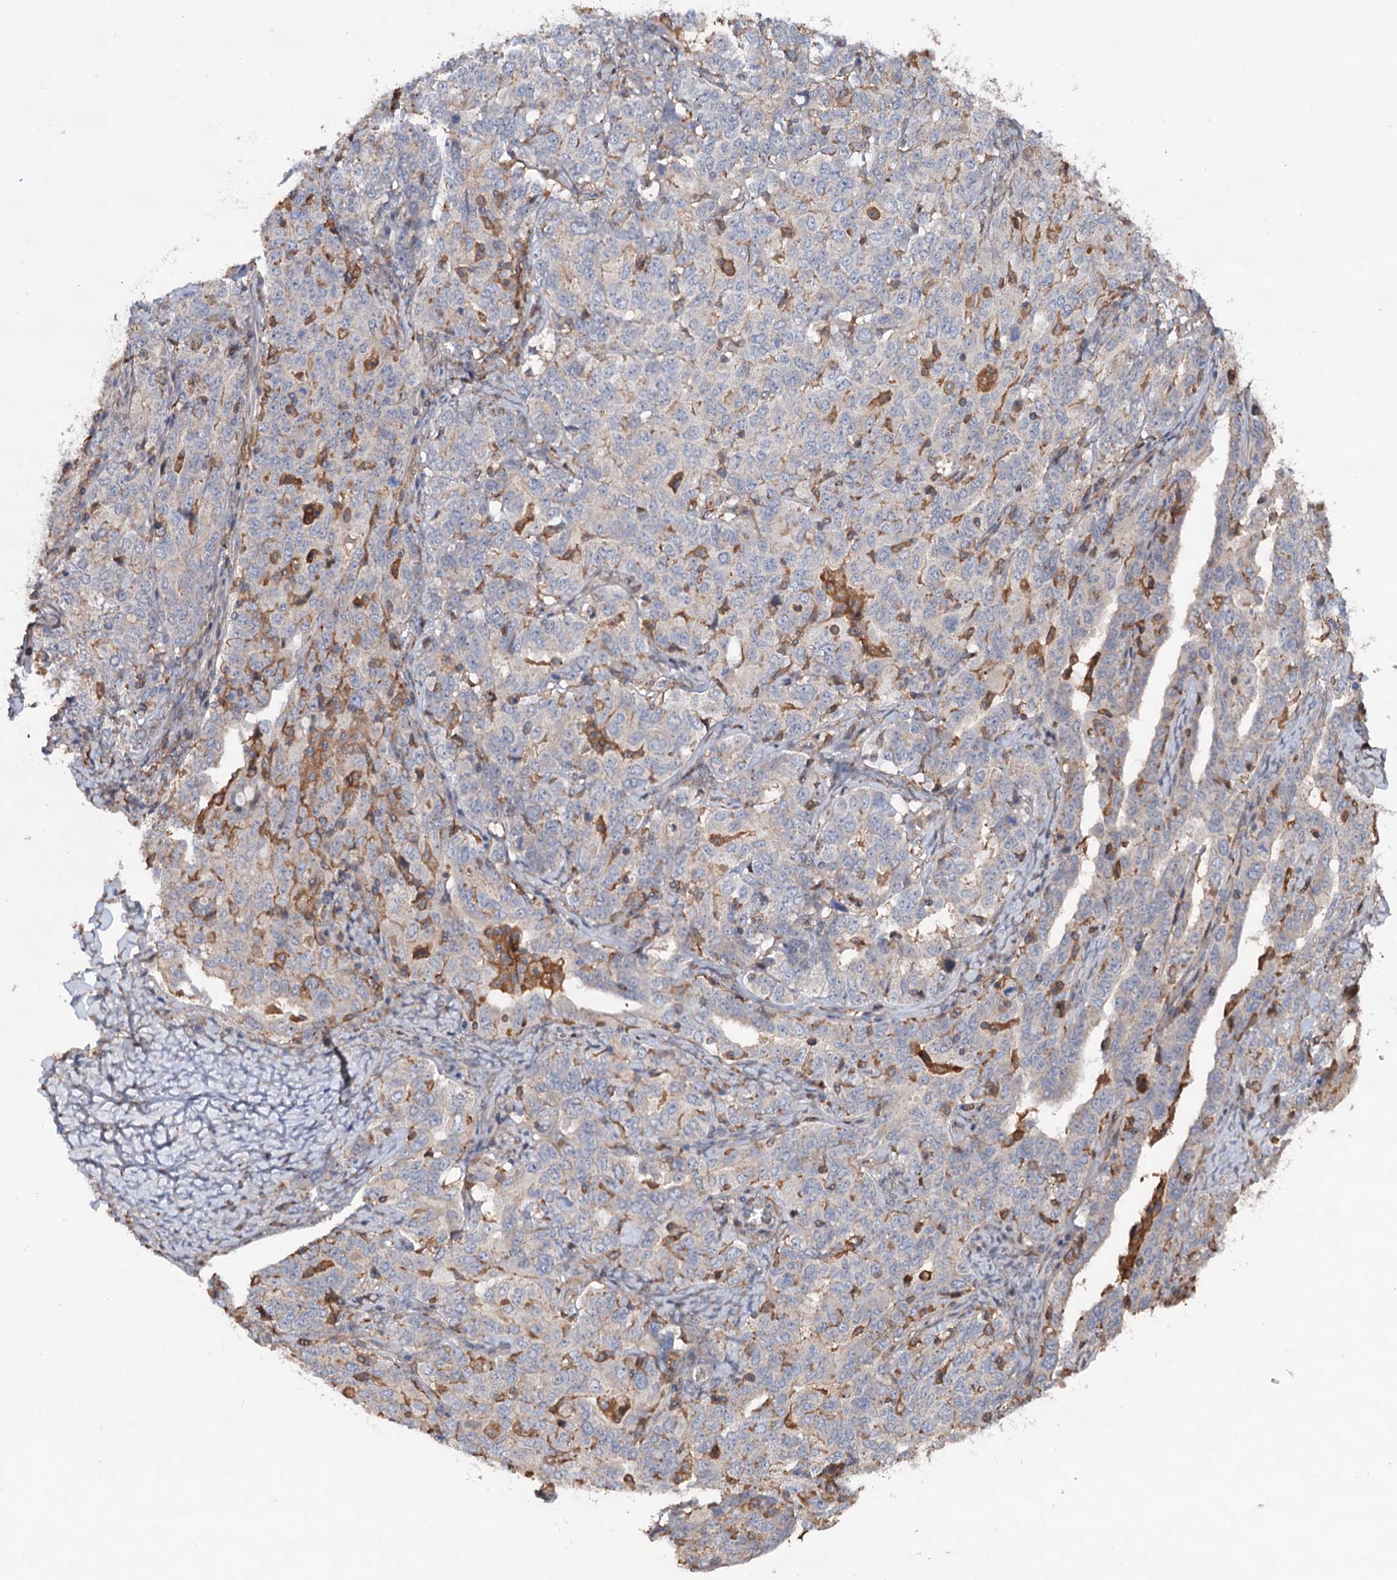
{"staining": {"intensity": "negative", "quantity": "none", "location": "none"}, "tissue": "ovarian cancer", "cell_type": "Tumor cells", "image_type": "cancer", "snomed": [{"axis": "morphology", "description": "Carcinoma, endometroid"}, {"axis": "topography", "description": "Ovary"}], "caption": "Tumor cells show no significant protein positivity in endometroid carcinoma (ovarian).", "gene": "GRIP1", "patient": {"sex": "female", "age": 62}}